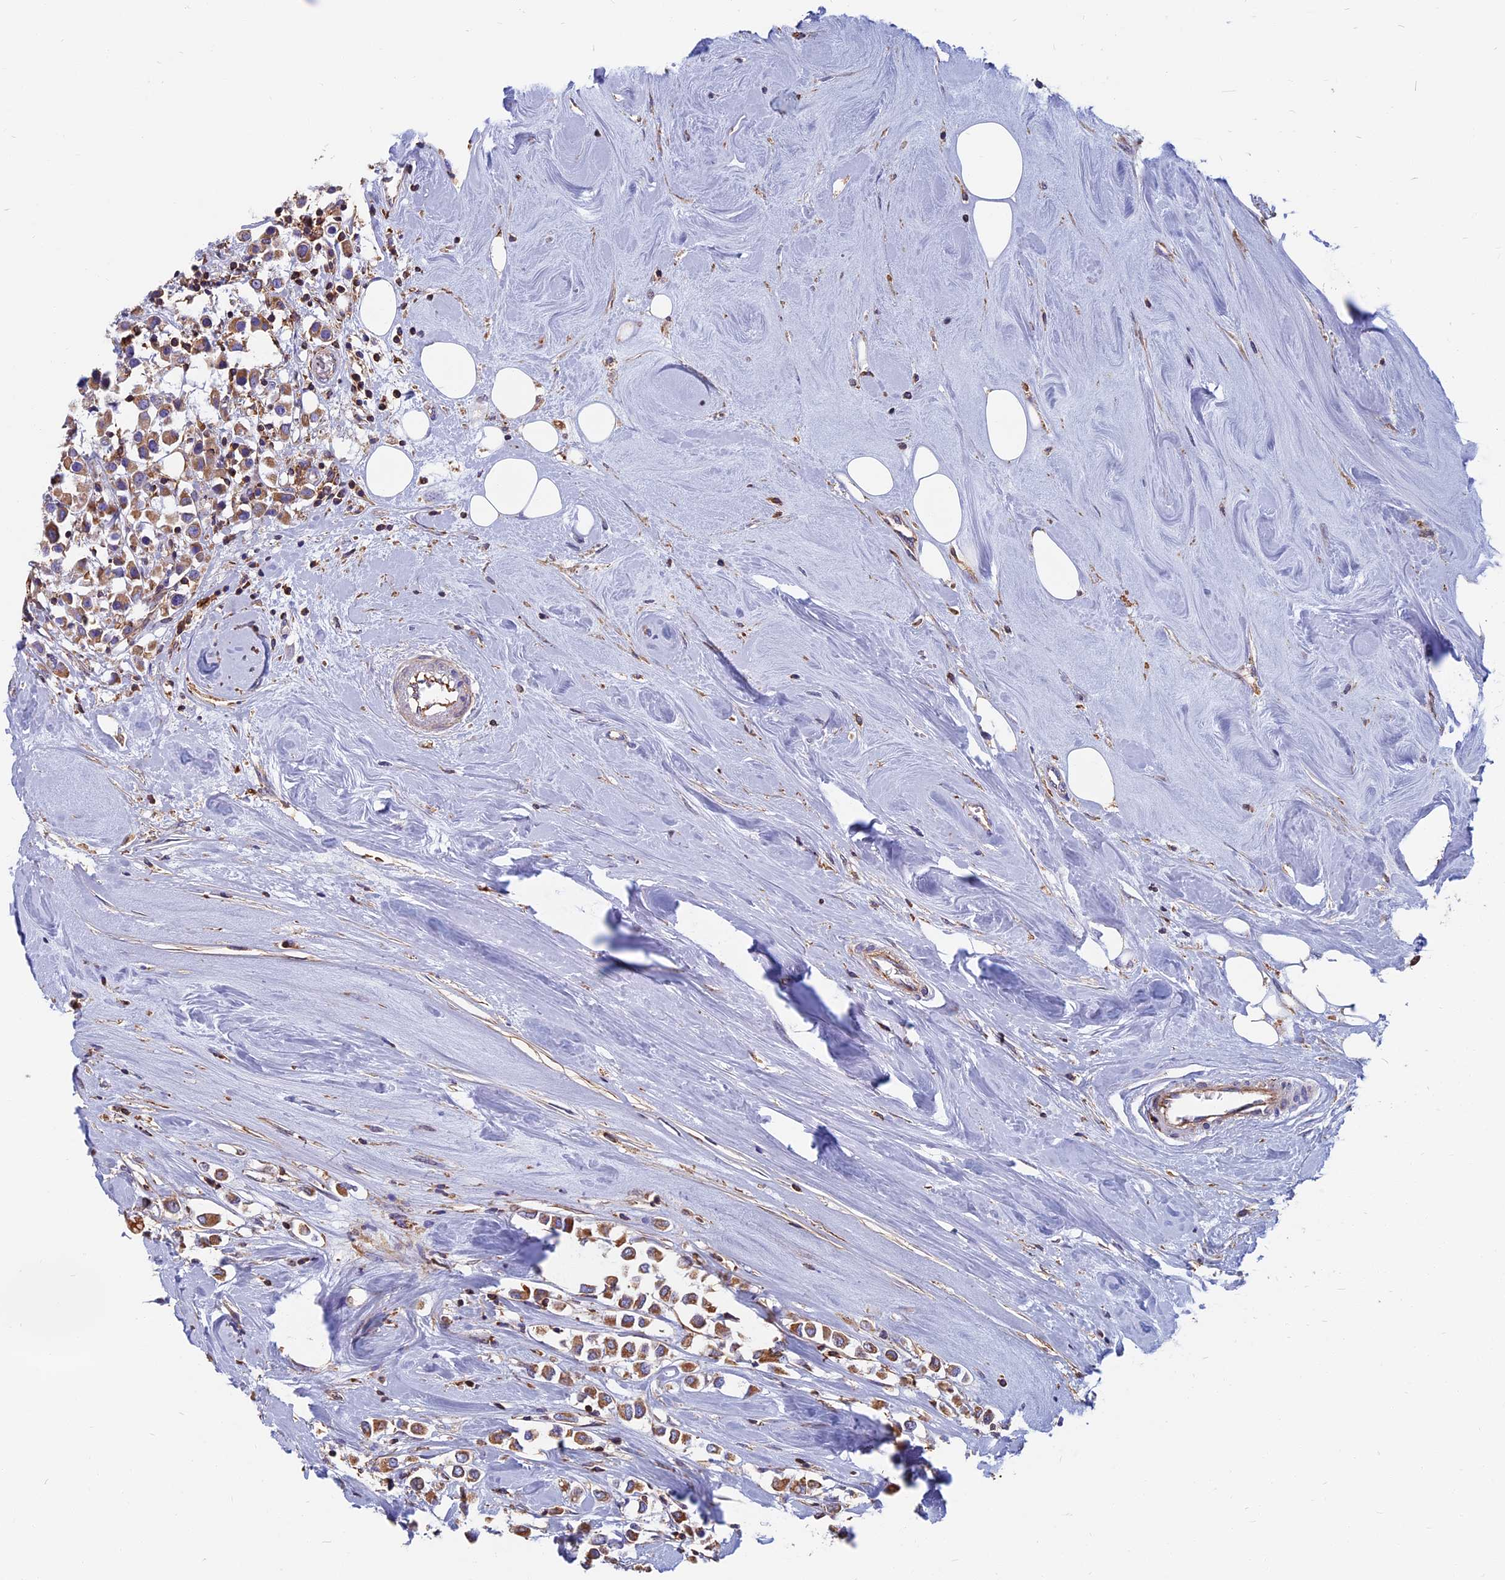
{"staining": {"intensity": "moderate", "quantity": ">75%", "location": "cytoplasmic/membranous"}, "tissue": "breast cancer", "cell_type": "Tumor cells", "image_type": "cancer", "snomed": [{"axis": "morphology", "description": "Duct carcinoma"}, {"axis": "topography", "description": "Breast"}], "caption": "There is medium levels of moderate cytoplasmic/membranous staining in tumor cells of invasive ductal carcinoma (breast), as demonstrated by immunohistochemical staining (brown color).", "gene": "HSD17B8", "patient": {"sex": "female", "age": 61}}